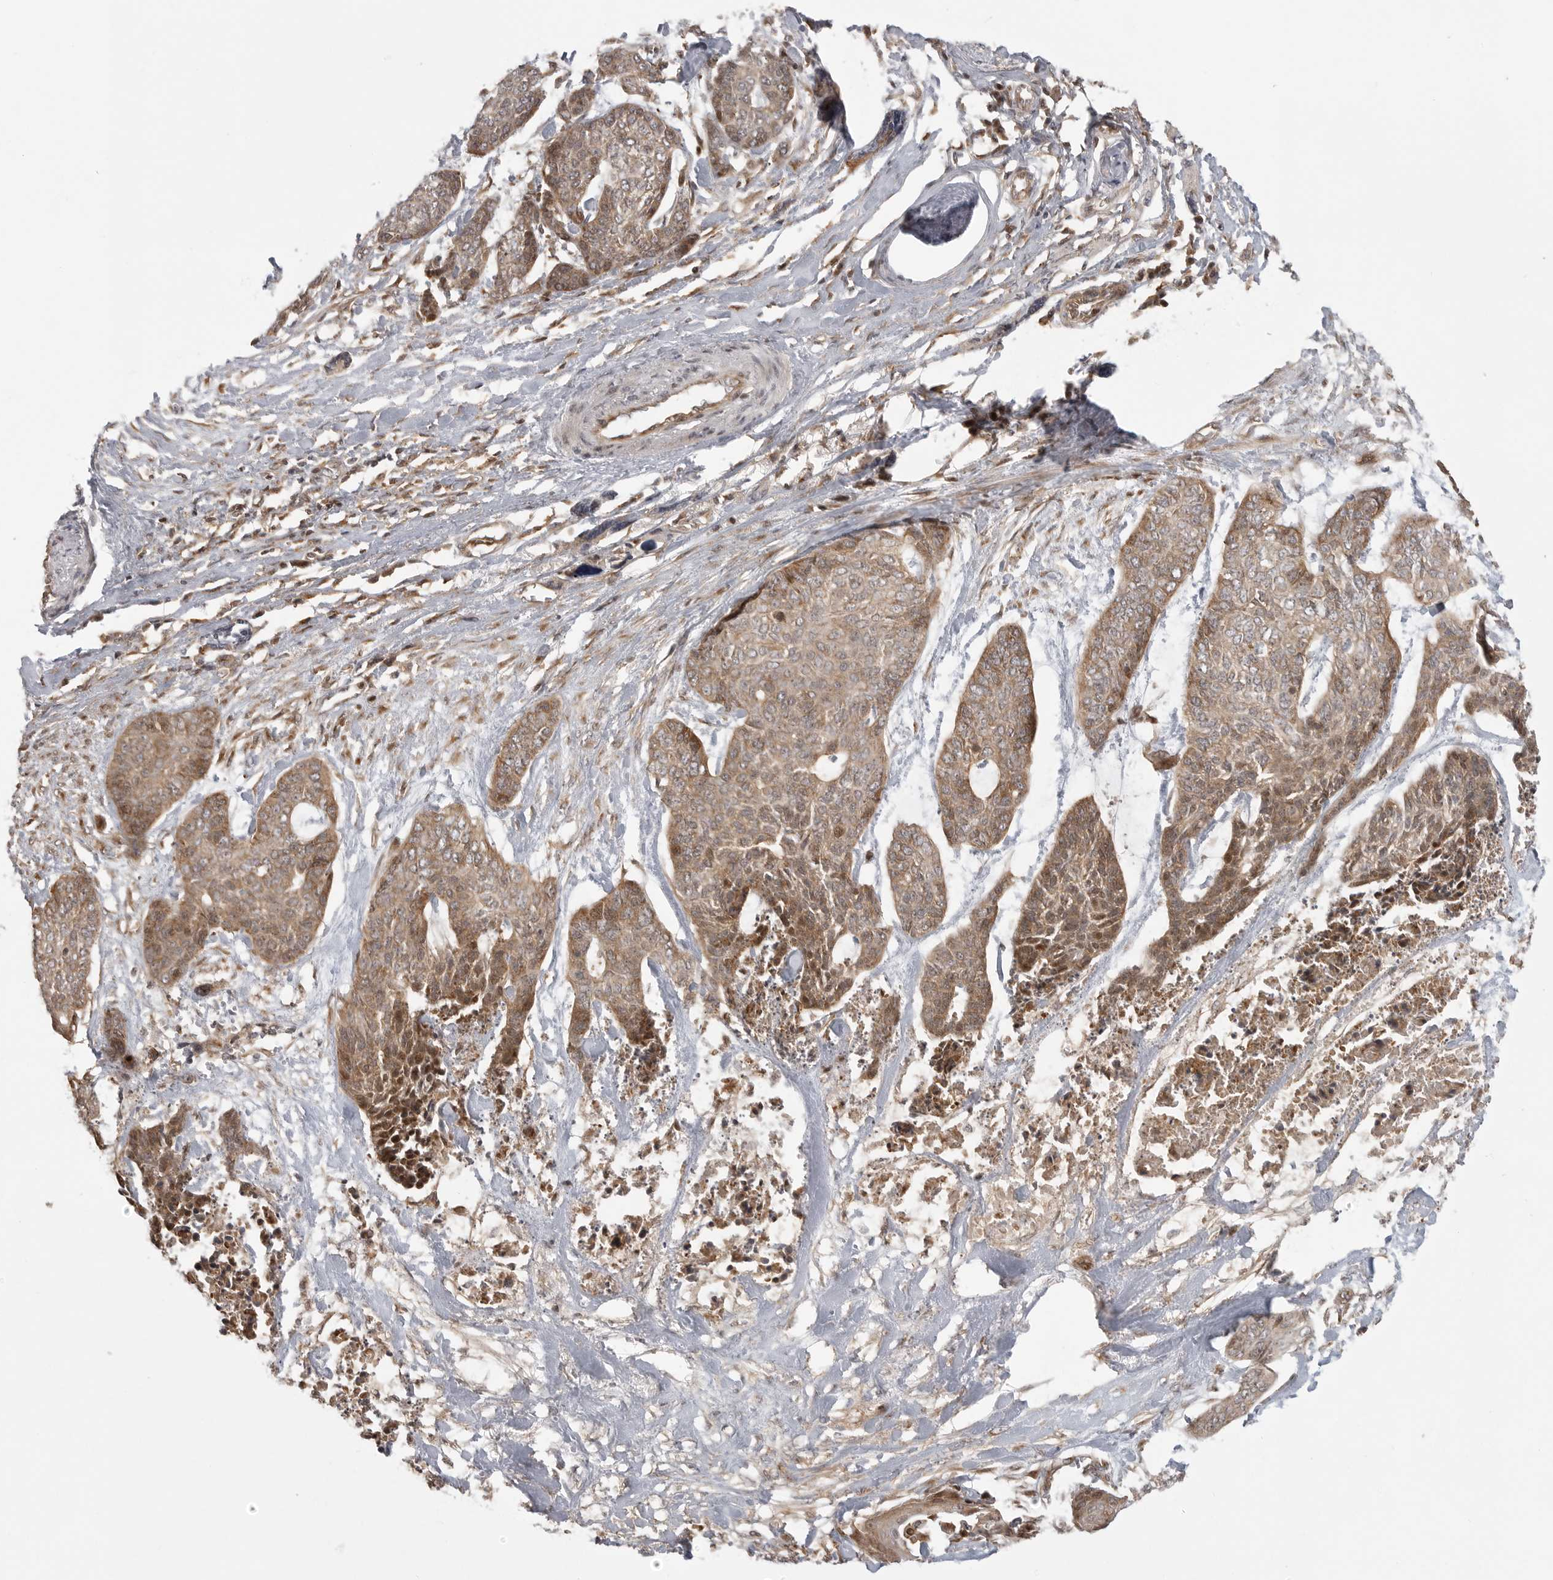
{"staining": {"intensity": "moderate", "quantity": ">75%", "location": "cytoplasmic/membranous"}, "tissue": "skin cancer", "cell_type": "Tumor cells", "image_type": "cancer", "snomed": [{"axis": "morphology", "description": "Basal cell carcinoma"}, {"axis": "topography", "description": "Skin"}], "caption": "The micrograph exhibits a brown stain indicating the presence of a protein in the cytoplasmic/membranous of tumor cells in skin cancer (basal cell carcinoma). The protein of interest is stained brown, and the nuclei are stained in blue (DAB (3,3'-diaminobenzidine) IHC with brightfield microscopy, high magnification).", "gene": "FAT3", "patient": {"sex": "female", "age": 64}}